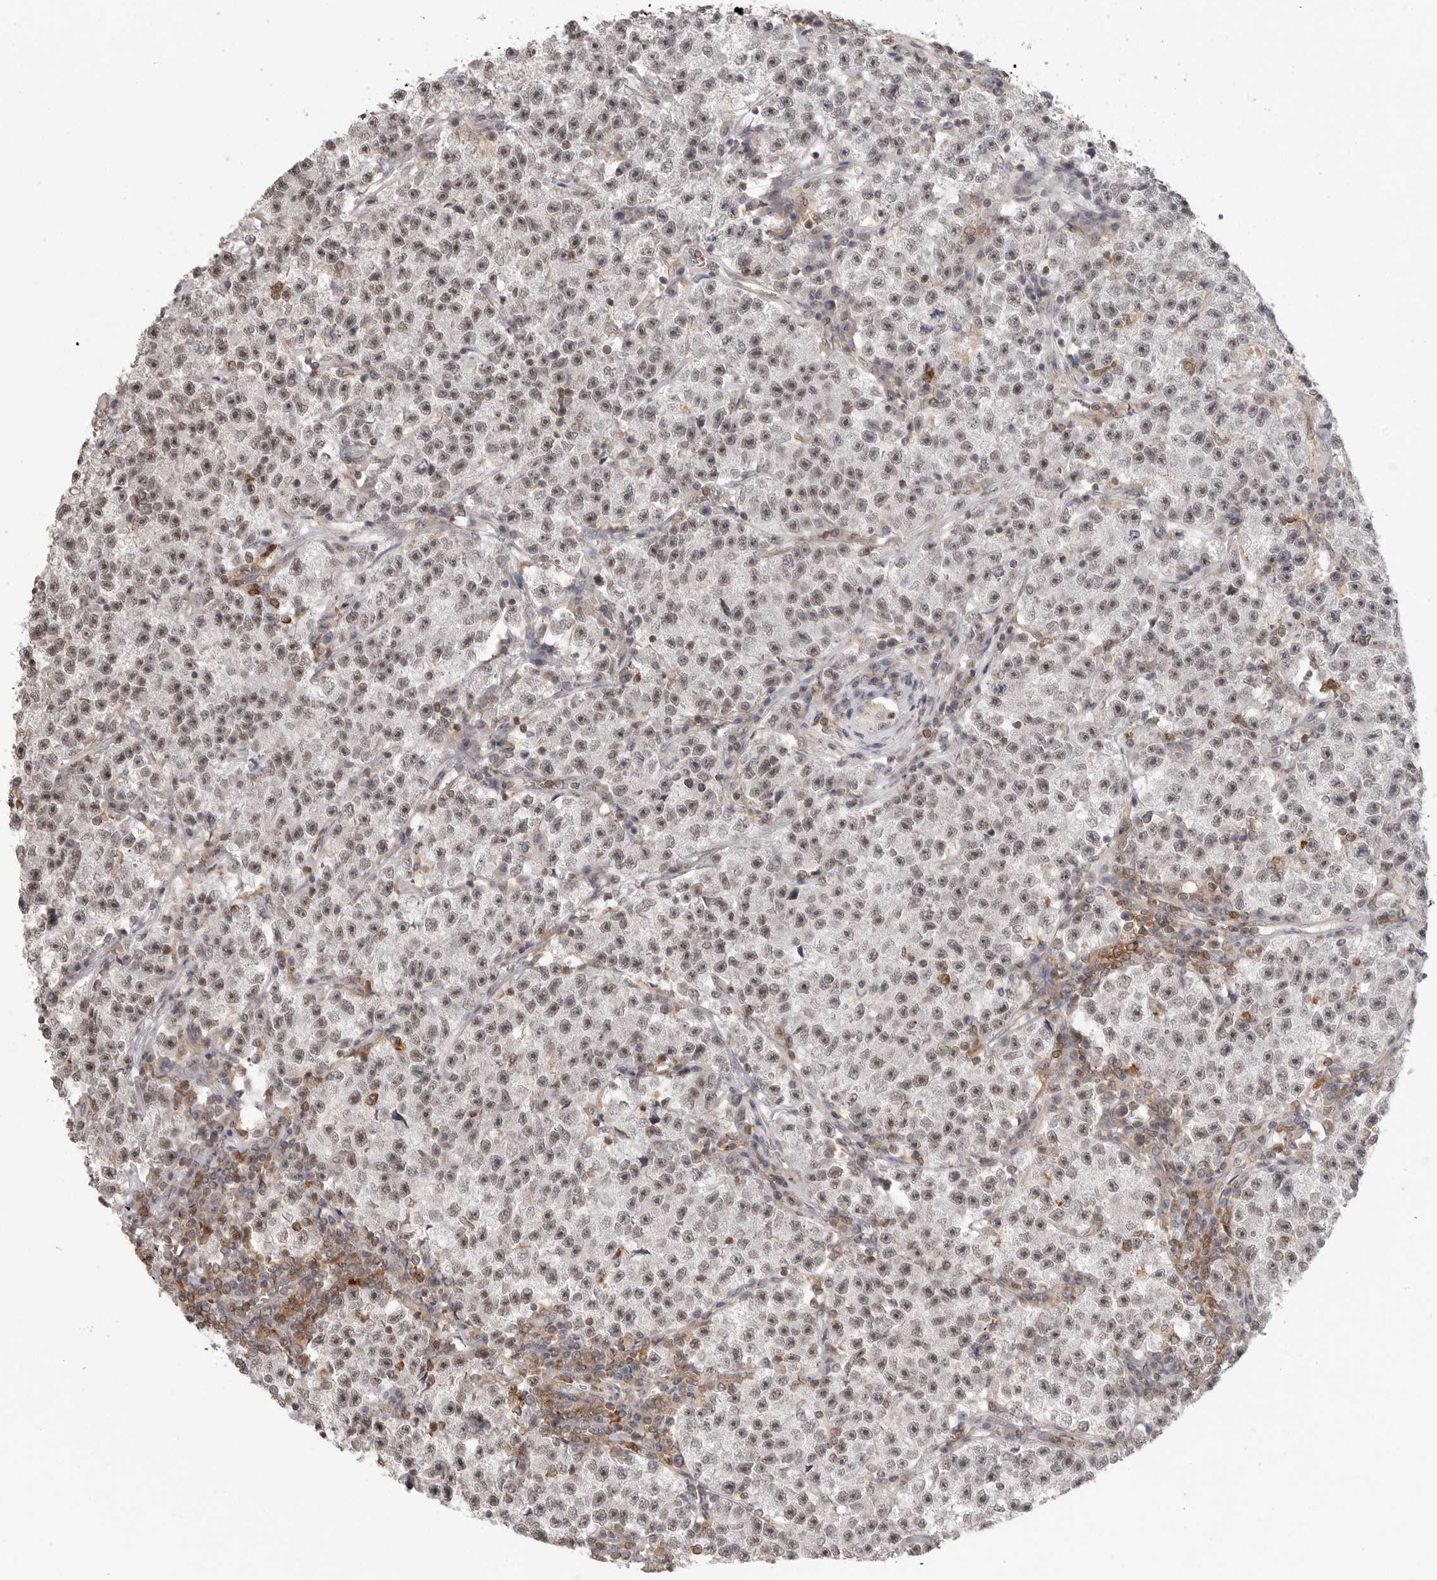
{"staining": {"intensity": "weak", "quantity": ">75%", "location": "nuclear"}, "tissue": "testis cancer", "cell_type": "Tumor cells", "image_type": "cancer", "snomed": [{"axis": "morphology", "description": "Seminoma, NOS"}, {"axis": "topography", "description": "Testis"}], "caption": "Human seminoma (testis) stained with a brown dye exhibits weak nuclear positive positivity in approximately >75% of tumor cells.", "gene": "DBNL", "patient": {"sex": "male", "age": 22}}